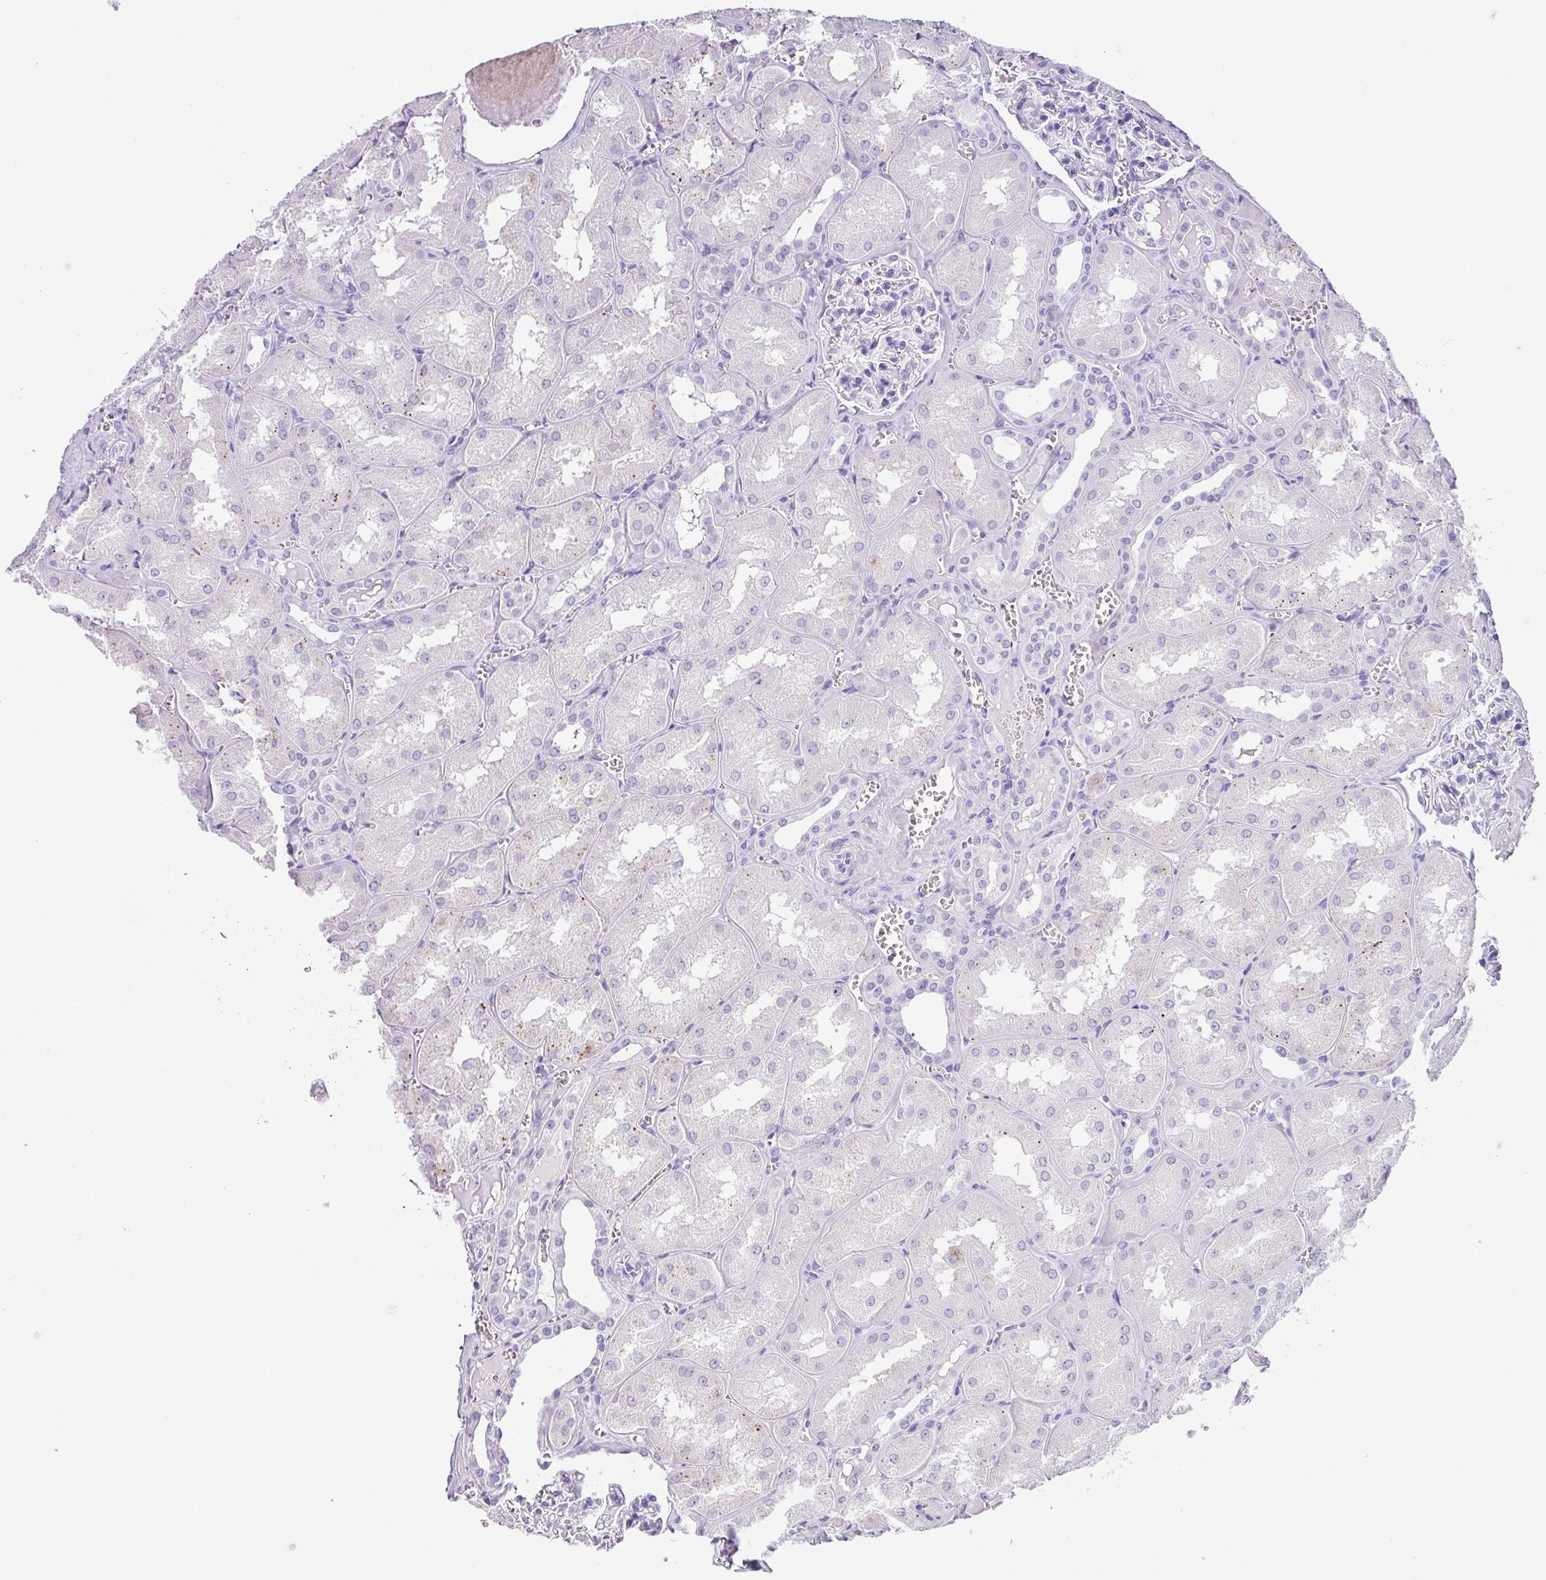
{"staining": {"intensity": "negative", "quantity": "none", "location": "none"}, "tissue": "kidney", "cell_type": "Cells in glomeruli", "image_type": "normal", "snomed": [{"axis": "morphology", "description": "Normal tissue, NOS"}, {"axis": "topography", "description": "Kidney"}], "caption": "This is an IHC photomicrograph of normal human kidney. There is no staining in cells in glomeruli.", "gene": "ZG16", "patient": {"sex": "male", "age": 61}}